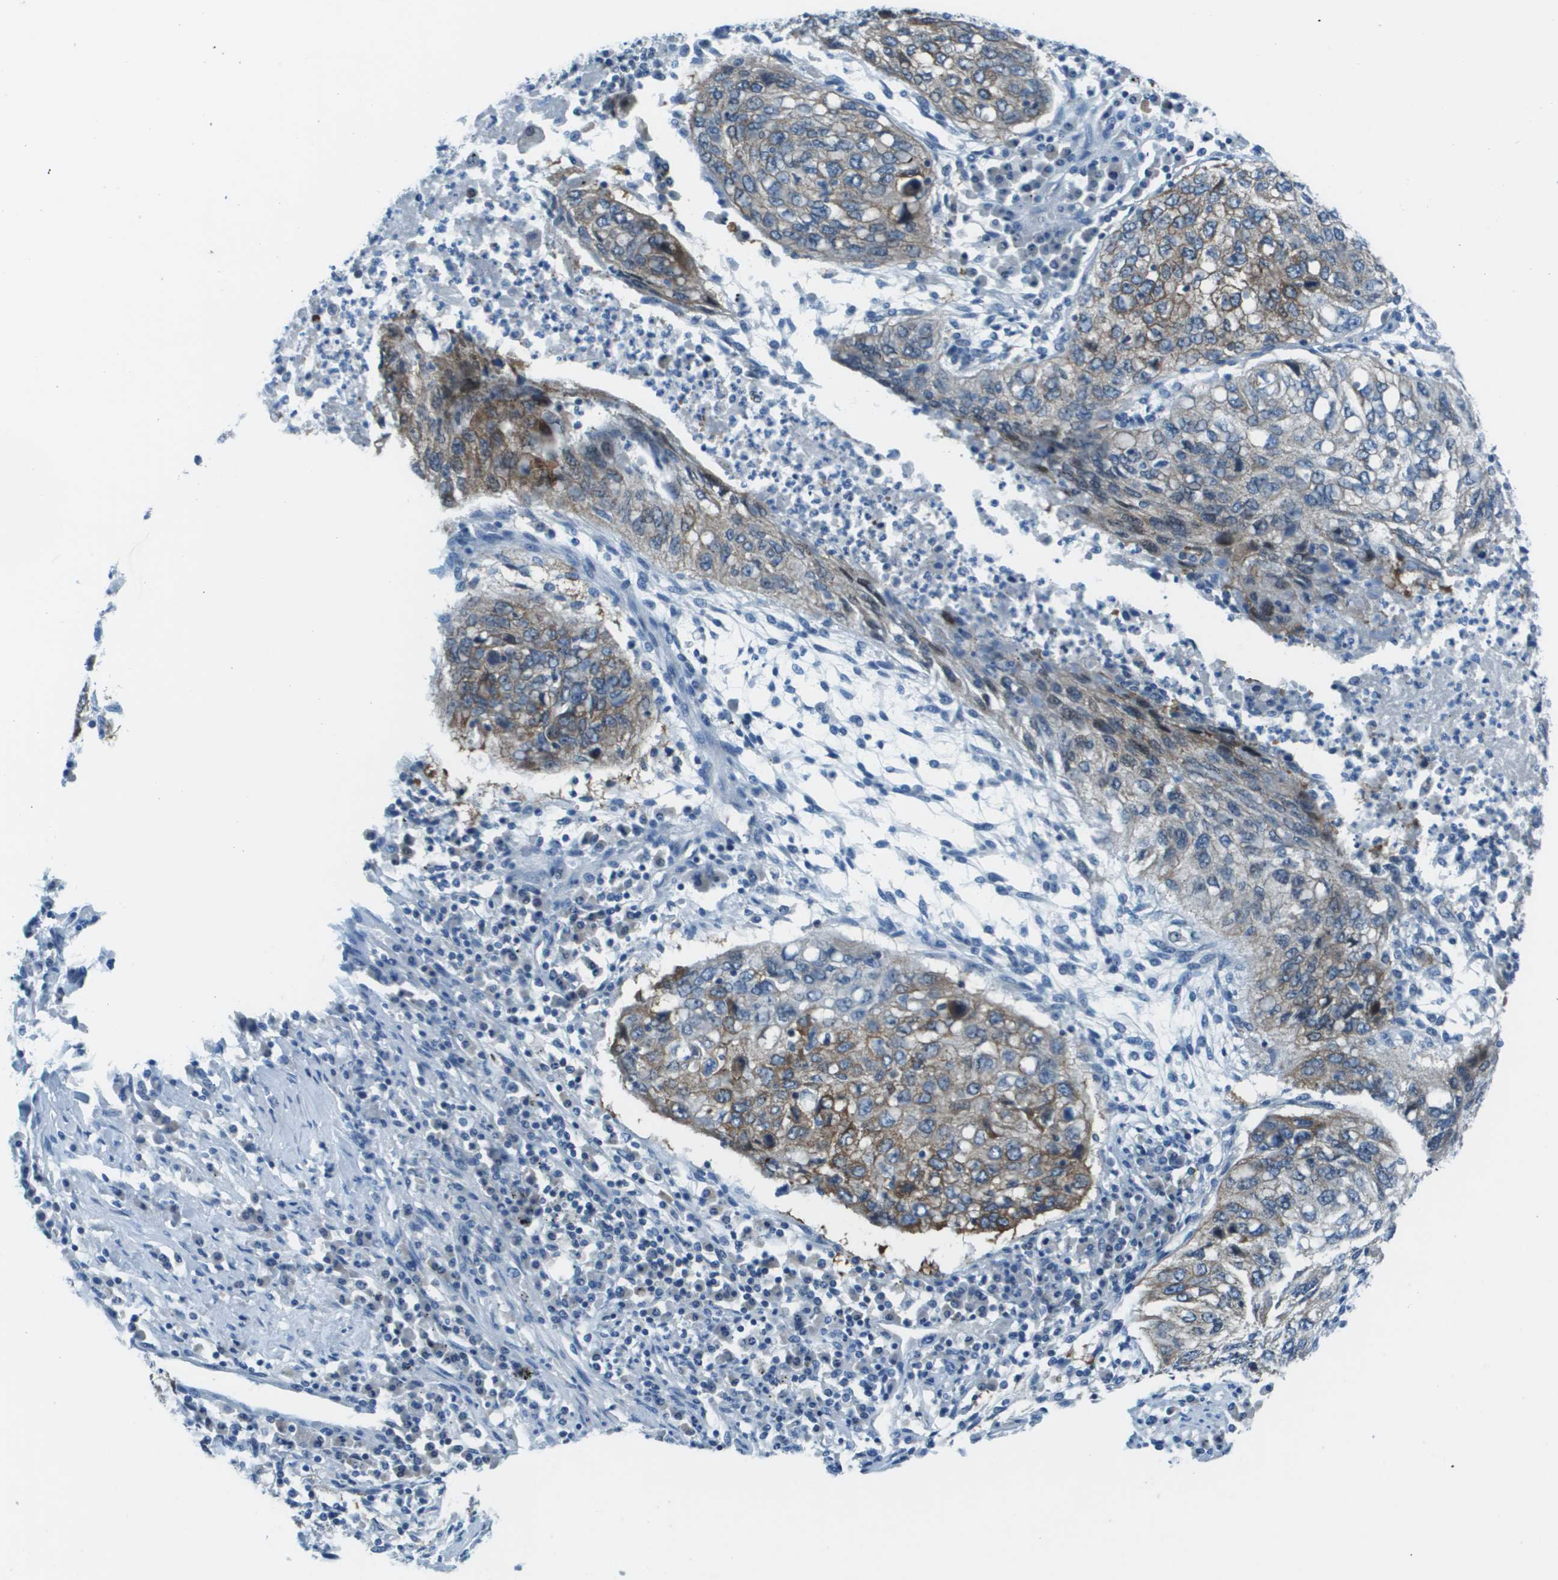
{"staining": {"intensity": "weak", "quantity": "25%-75%", "location": "cytoplasmic/membranous"}, "tissue": "lung cancer", "cell_type": "Tumor cells", "image_type": "cancer", "snomed": [{"axis": "morphology", "description": "Squamous cell carcinoma, NOS"}, {"axis": "topography", "description": "Lung"}], "caption": "Tumor cells exhibit low levels of weak cytoplasmic/membranous expression in about 25%-75% of cells in lung cancer.", "gene": "STIP1", "patient": {"sex": "female", "age": 63}}